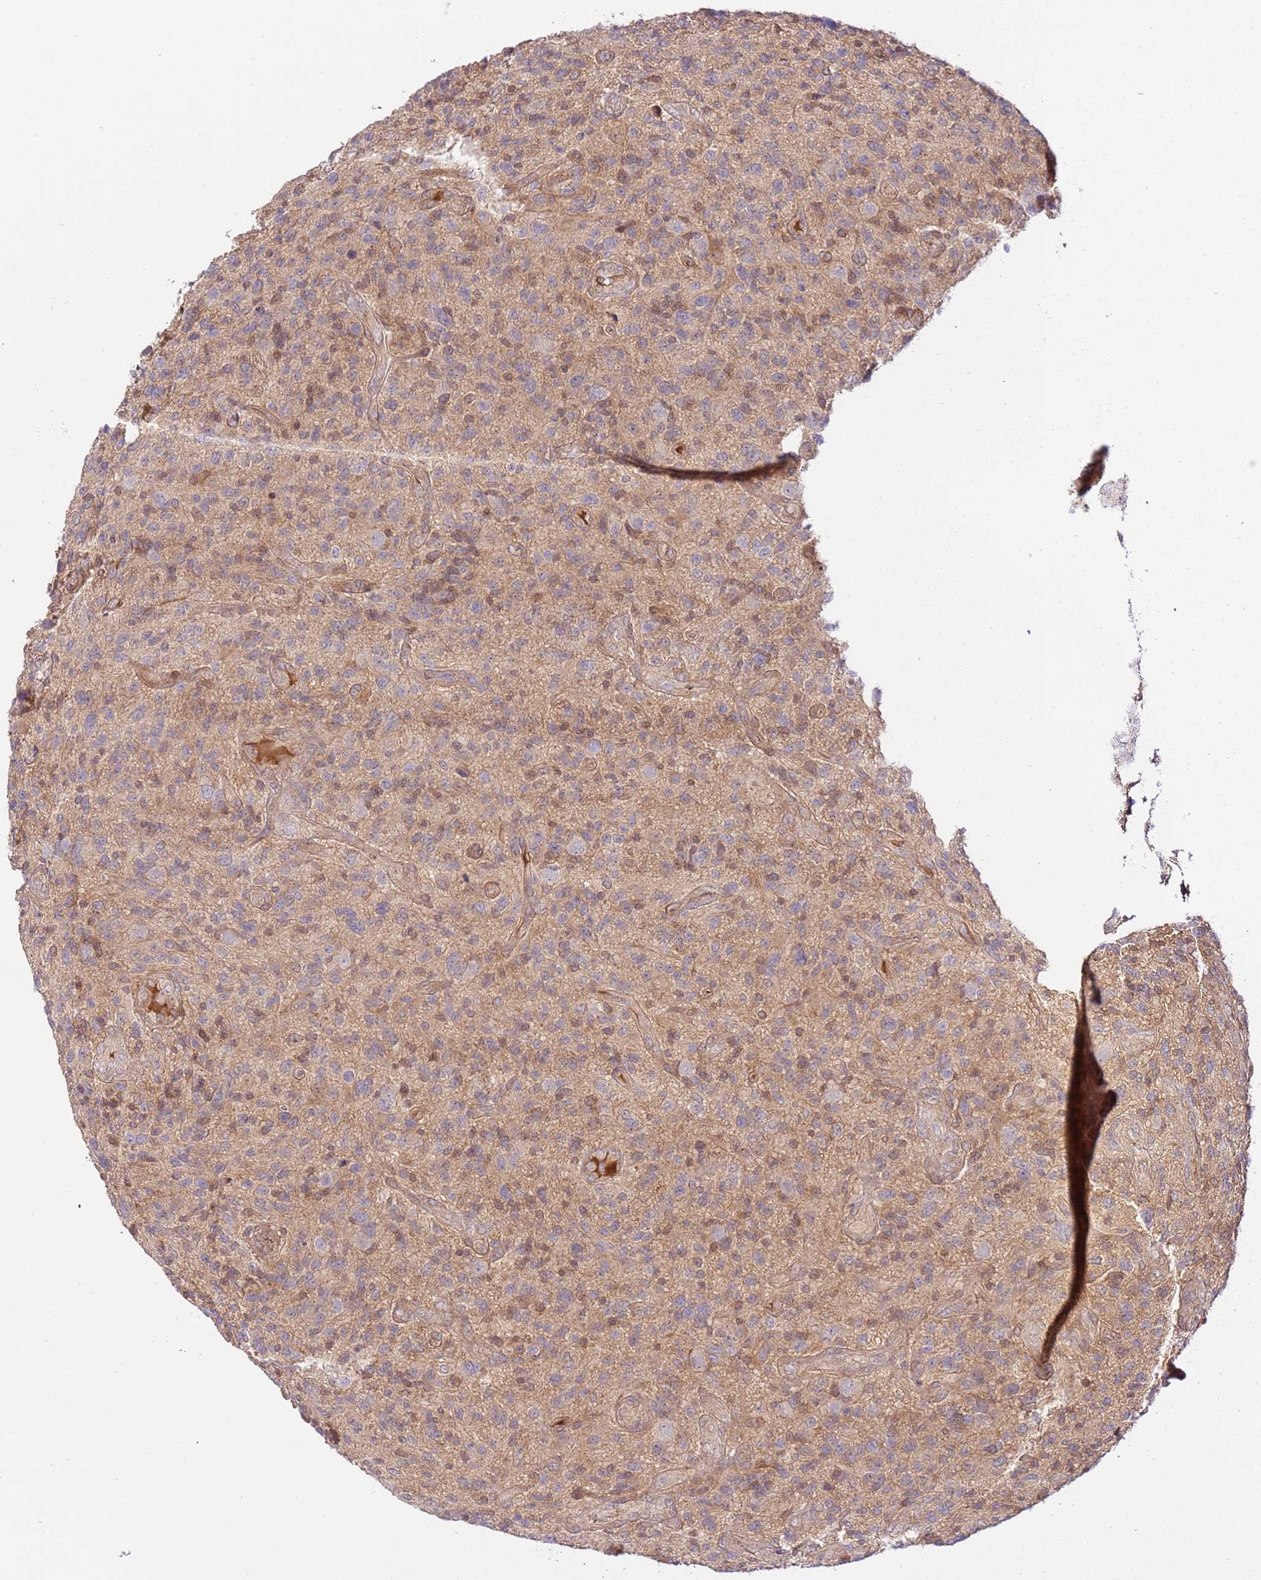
{"staining": {"intensity": "weak", "quantity": "<25%", "location": "nuclear"}, "tissue": "glioma", "cell_type": "Tumor cells", "image_type": "cancer", "snomed": [{"axis": "morphology", "description": "Glioma, malignant, High grade"}, {"axis": "topography", "description": "Brain"}], "caption": "DAB immunohistochemical staining of glioma exhibits no significant positivity in tumor cells.", "gene": "C8G", "patient": {"sex": "male", "age": 47}}